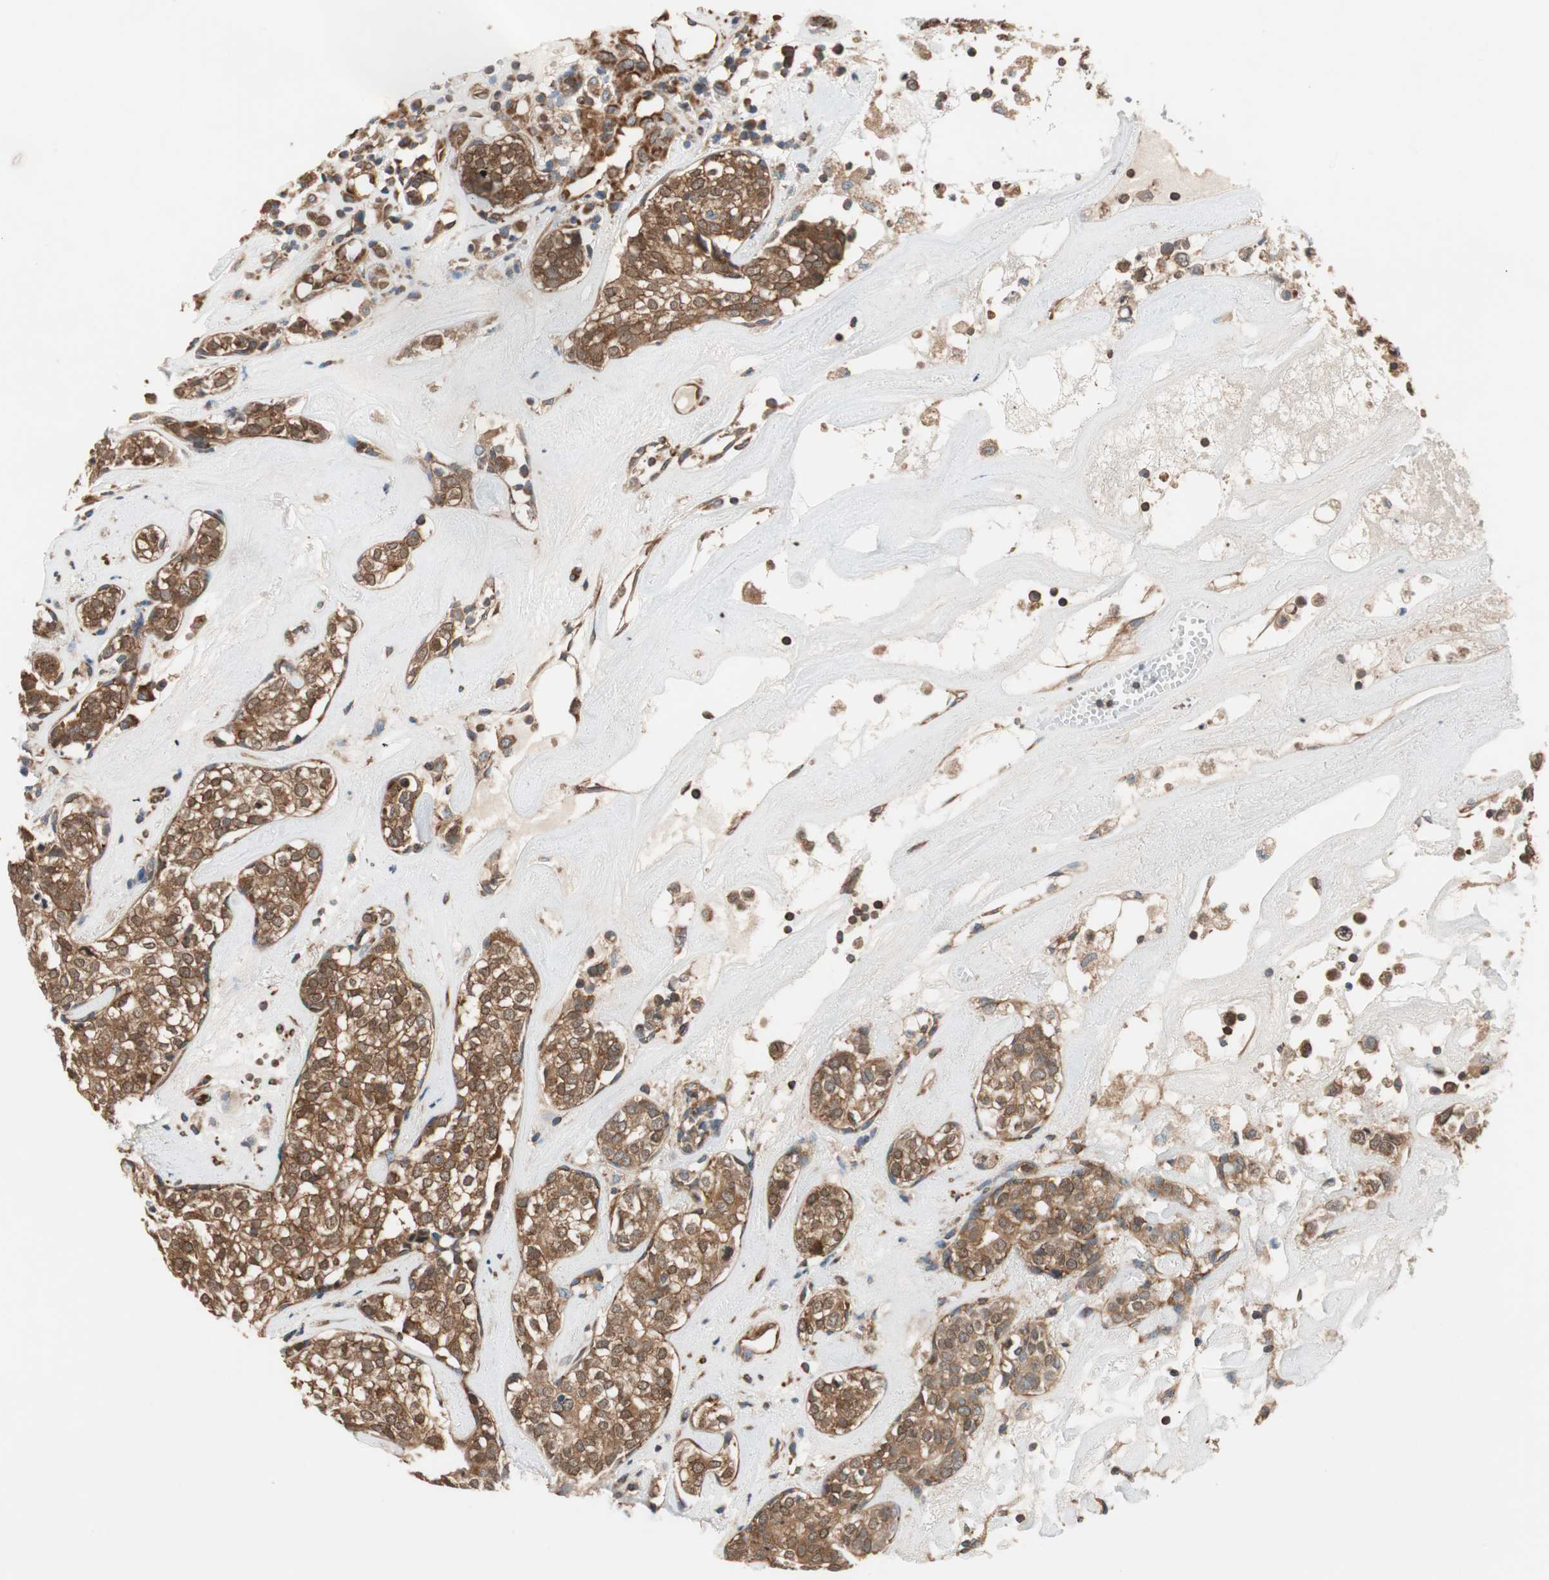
{"staining": {"intensity": "moderate", "quantity": ">75%", "location": "cytoplasmic/membranous,nuclear"}, "tissue": "head and neck cancer", "cell_type": "Tumor cells", "image_type": "cancer", "snomed": [{"axis": "morphology", "description": "Adenocarcinoma, NOS"}, {"axis": "topography", "description": "Salivary gland"}, {"axis": "topography", "description": "Head-Neck"}], "caption": "Protein expression analysis of adenocarcinoma (head and neck) demonstrates moderate cytoplasmic/membranous and nuclear expression in about >75% of tumor cells.", "gene": "WASL", "patient": {"sex": "female", "age": 65}}